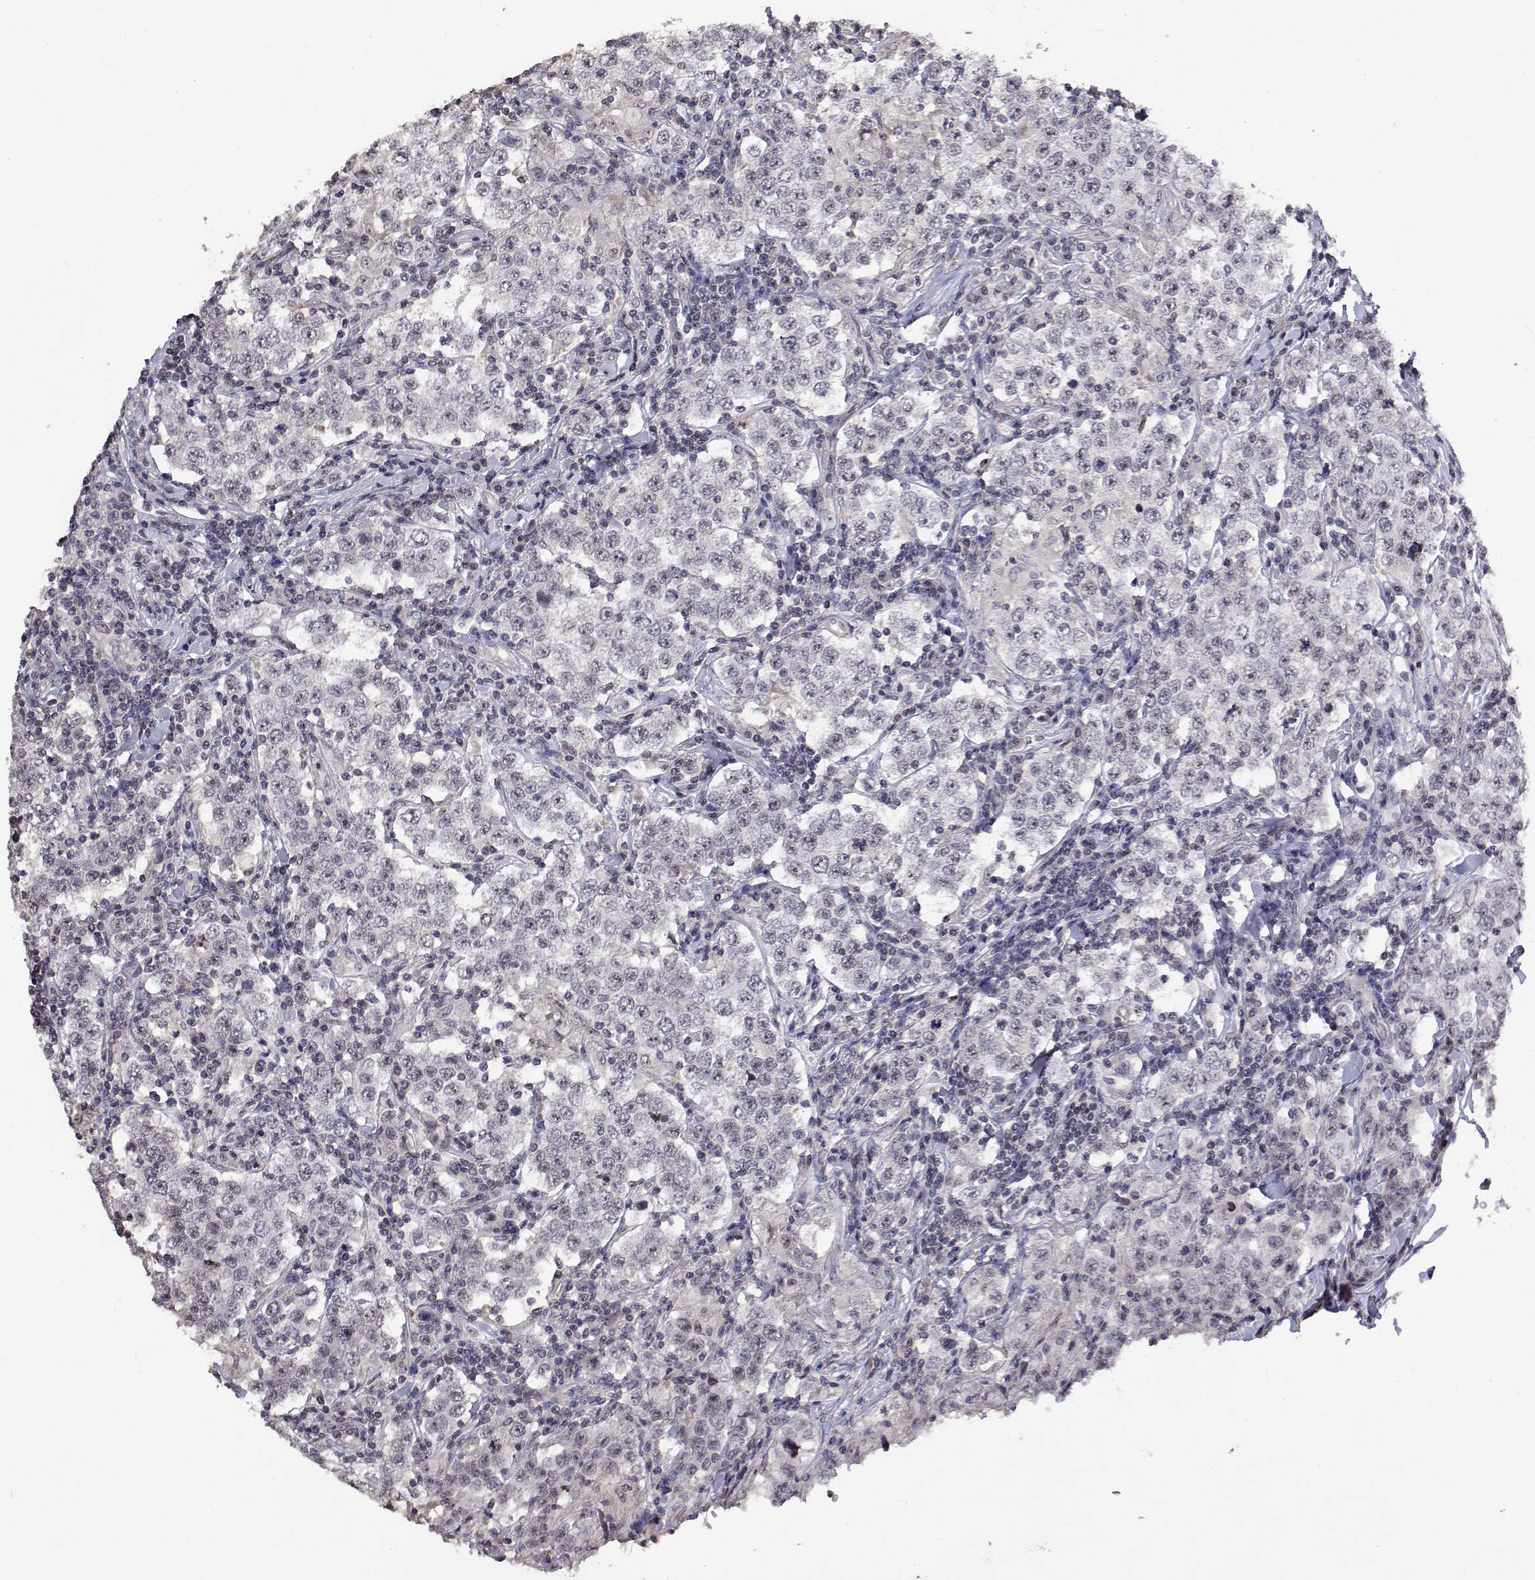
{"staining": {"intensity": "negative", "quantity": "none", "location": "none"}, "tissue": "testis cancer", "cell_type": "Tumor cells", "image_type": "cancer", "snomed": [{"axis": "morphology", "description": "Seminoma, NOS"}, {"axis": "morphology", "description": "Carcinoma, Embryonal, NOS"}, {"axis": "topography", "description": "Testis"}], "caption": "Immunohistochemistry of human testis cancer reveals no expression in tumor cells.", "gene": "NHP2", "patient": {"sex": "male", "age": 41}}